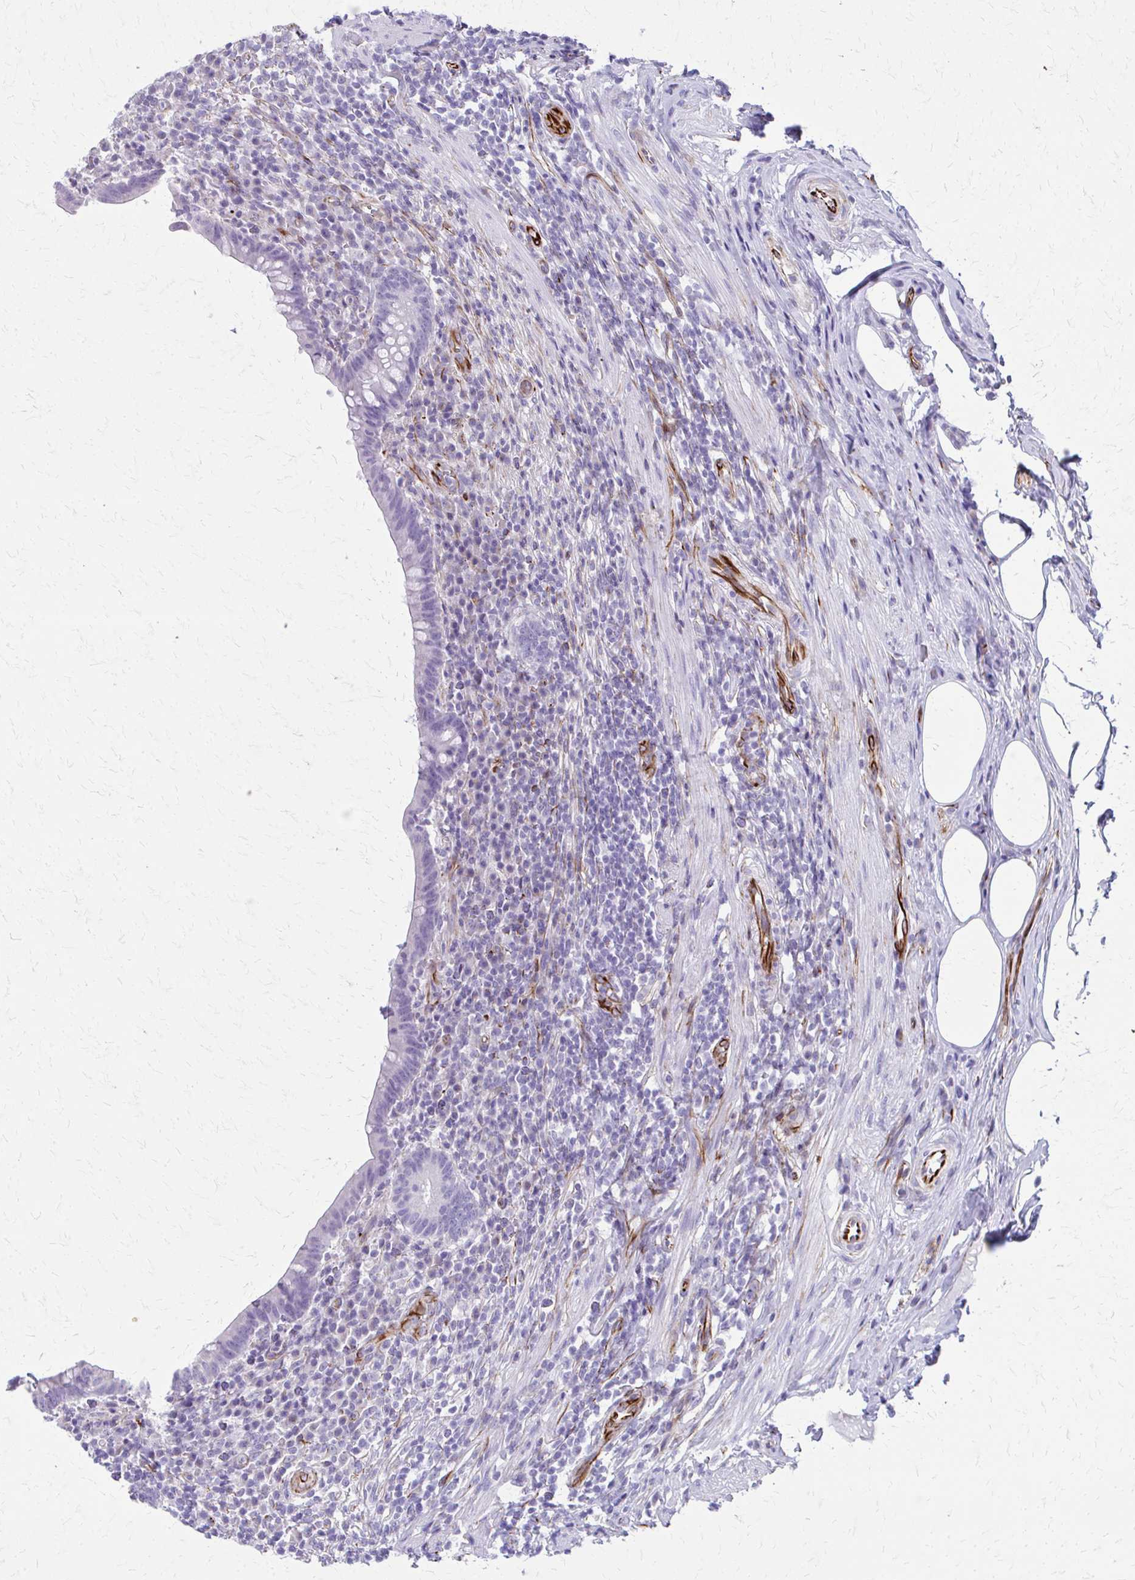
{"staining": {"intensity": "negative", "quantity": "none", "location": "none"}, "tissue": "appendix", "cell_type": "Glandular cells", "image_type": "normal", "snomed": [{"axis": "morphology", "description": "Normal tissue, NOS"}, {"axis": "topography", "description": "Appendix"}], "caption": "An immunohistochemistry (IHC) histopathology image of unremarkable appendix is shown. There is no staining in glandular cells of appendix.", "gene": "TRIM6", "patient": {"sex": "female", "age": 56}}